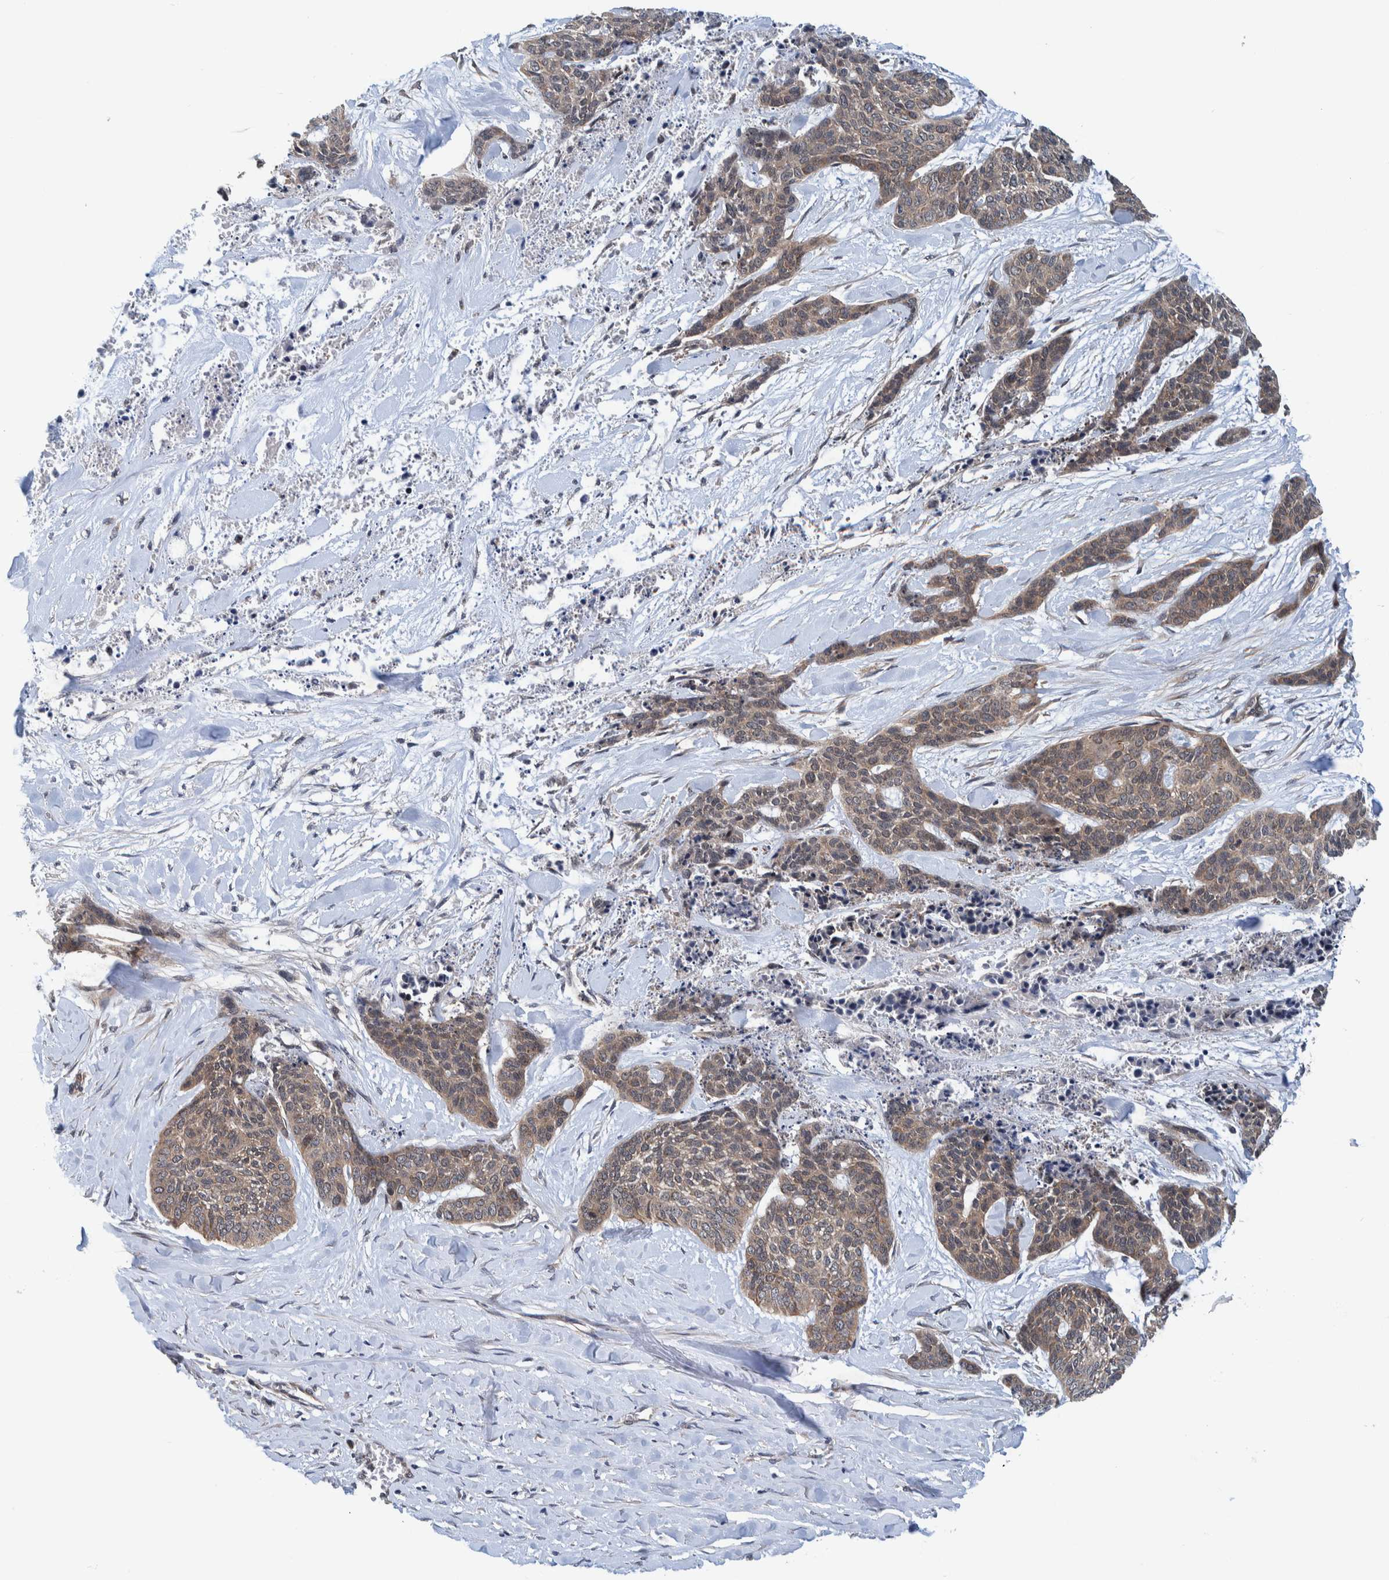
{"staining": {"intensity": "weak", "quantity": ">75%", "location": "cytoplasmic/membranous"}, "tissue": "skin cancer", "cell_type": "Tumor cells", "image_type": "cancer", "snomed": [{"axis": "morphology", "description": "Basal cell carcinoma"}, {"axis": "topography", "description": "Skin"}], "caption": "This is a histology image of IHC staining of skin cancer (basal cell carcinoma), which shows weak staining in the cytoplasmic/membranous of tumor cells.", "gene": "MRPS7", "patient": {"sex": "female", "age": 64}}